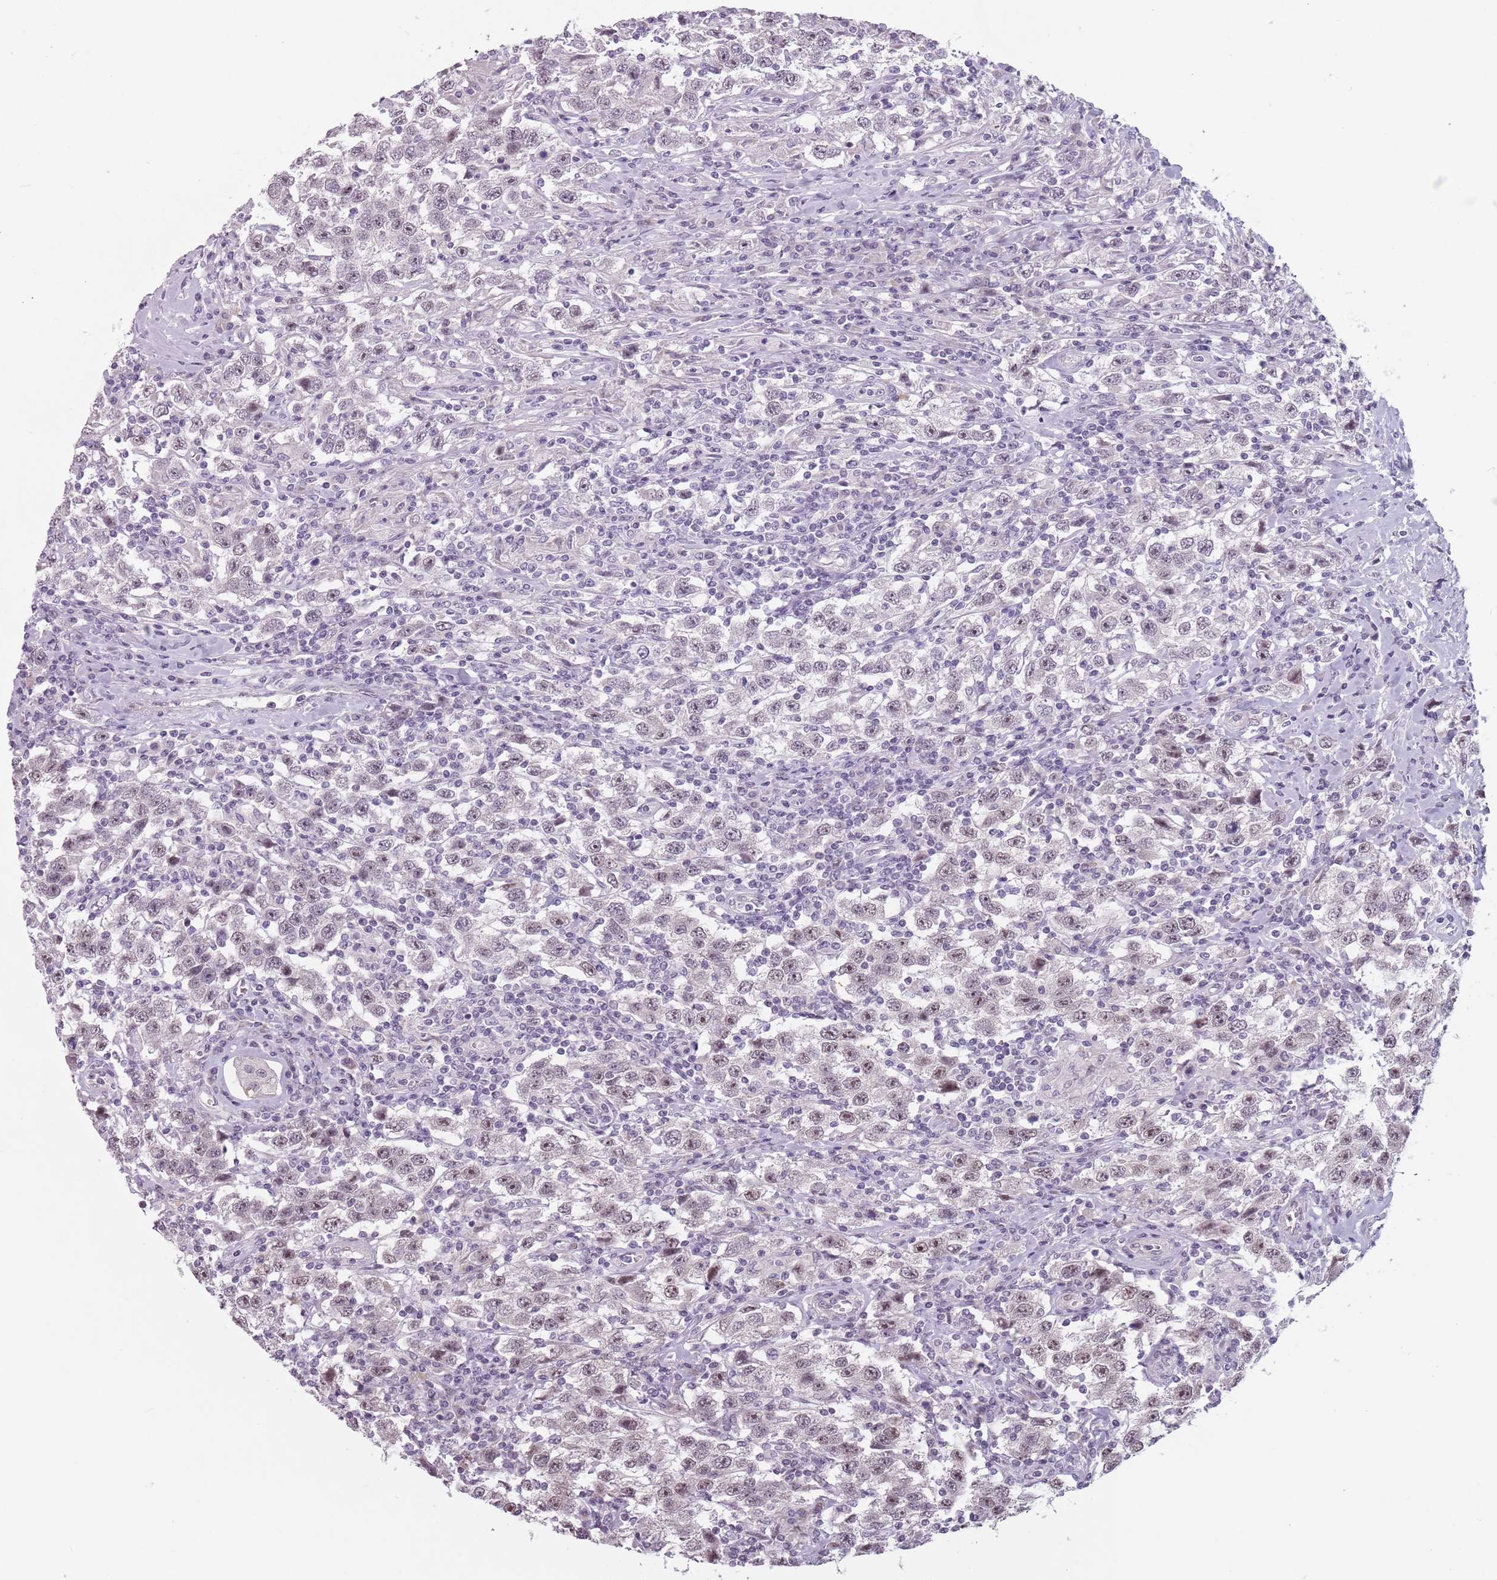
{"staining": {"intensity": "weak", "quantity": "25%-75%", "location": "nuclear"}, "tissue": "testis cancer", "cell_type": "Tumor cells", "image_type": "cancer", "snomed": [{"axis": "morphology", "description": "Seminoma, NOS"}, {"axis": "topography", "description": "Testis"}], "caption": "Tumor cells display low levels of weak nuclear staining in approximately 25%-75% of cells in human testis seminoma. Nuclei are stained in blue.", "gene": "PTCHD1", "patient": {"sex": "male", "age": 41}}